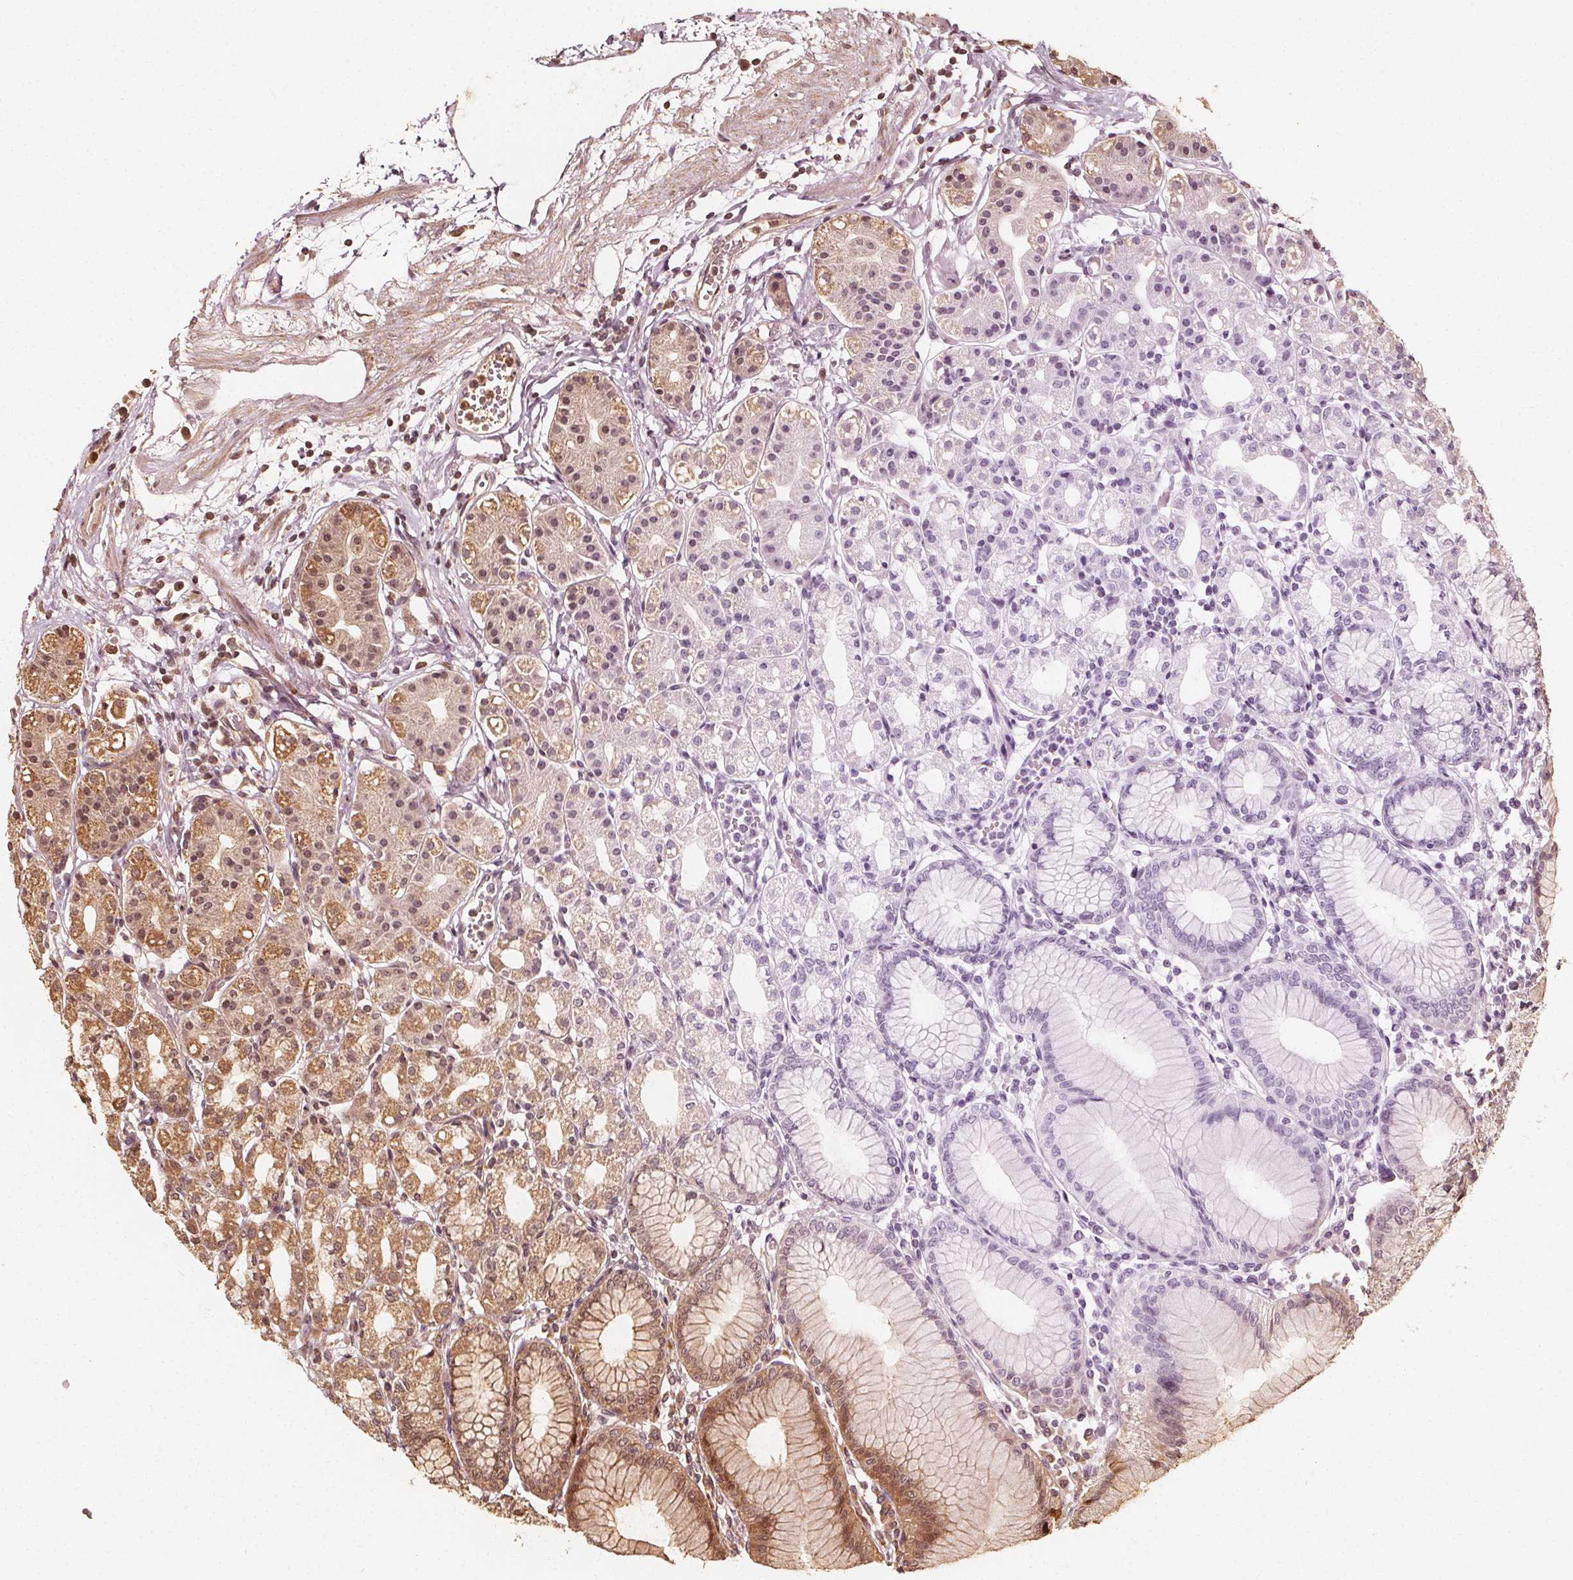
{"staining": {"intensity": "moderate", "quantity": "25%-75%", "location": "cytoplasmic/membranous,nuclear"}, "tissue": "stomach", "cell_type": "Glandular cells", "image_type": "normal", "snomed": [{"axis": "morphology", "description": "Normal tissue, NOS"}, {"axis": "topography", "description": "Skeletal muscle"}, {"axis": "topography", "description": "Stomach"}], "caption": "The immunohistochemical stain highlights moderate cytoplasmic/membranous,nuclear staining in glandular cells of benign stomach.", "gene": "NPC1", "patient": {"sex": "female", "age": 57}}